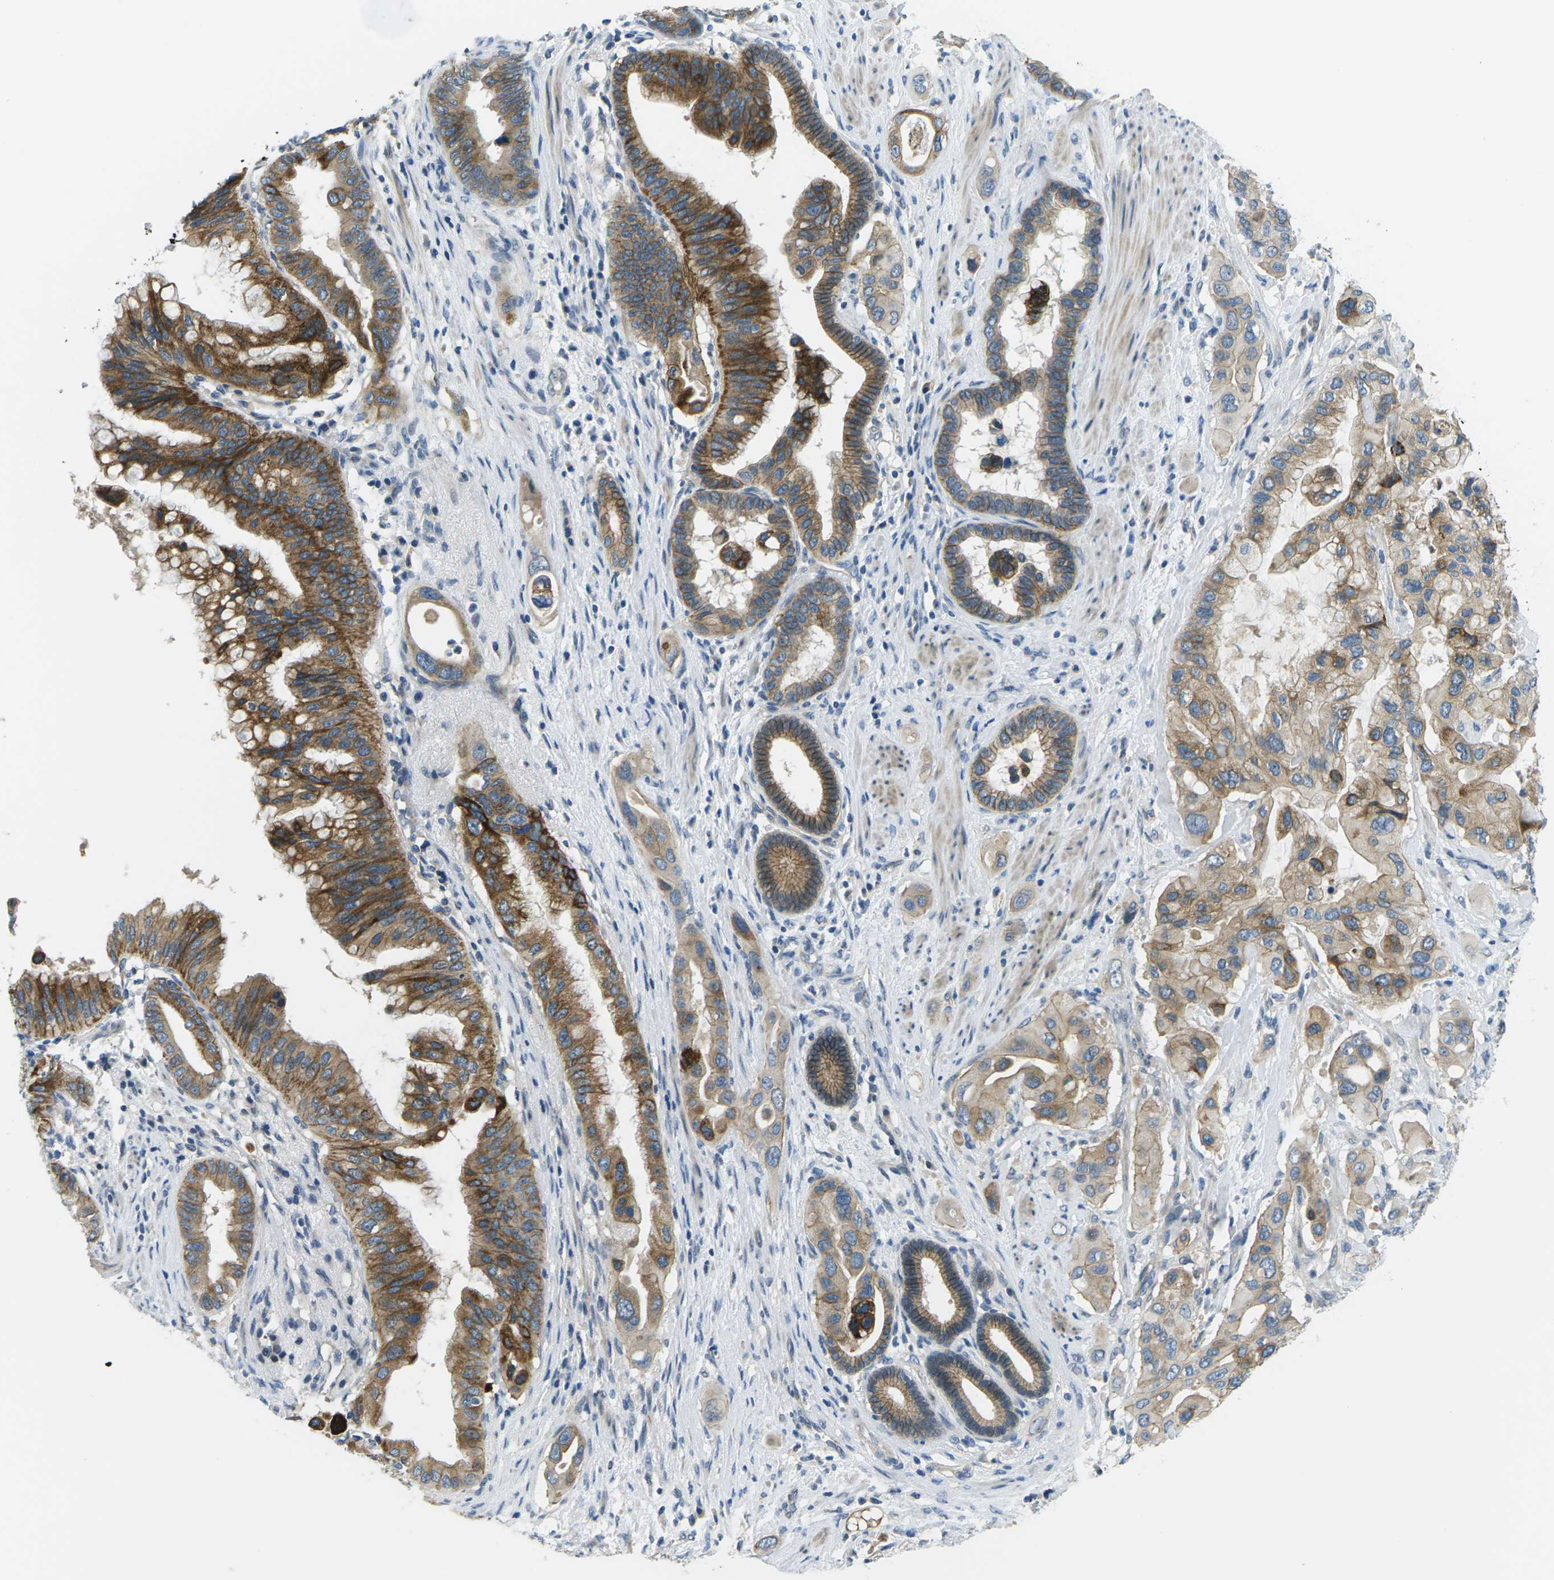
{"staining": {"intensity": "strong", "quantity": ">75%", "location": "cytoplasmic/membranous"}, "tissue": "pancreatic cancer", "cell_type": "Tumor cells", "image_type": "cancer", "snomed": [{"axis": "morphology", "description": "Adenocarcinoma, NOS"}, {"axis": "topography", "description": "Pancreas"}], "caption": "Protein expression analysis of adenocarcinoma (pancreatic) displays strong cytoplasmic/membranous positivity in approximately >75% of tumor cells.", "gene": "CTNND1", "patient": {"sex": "female", "age": 56}}